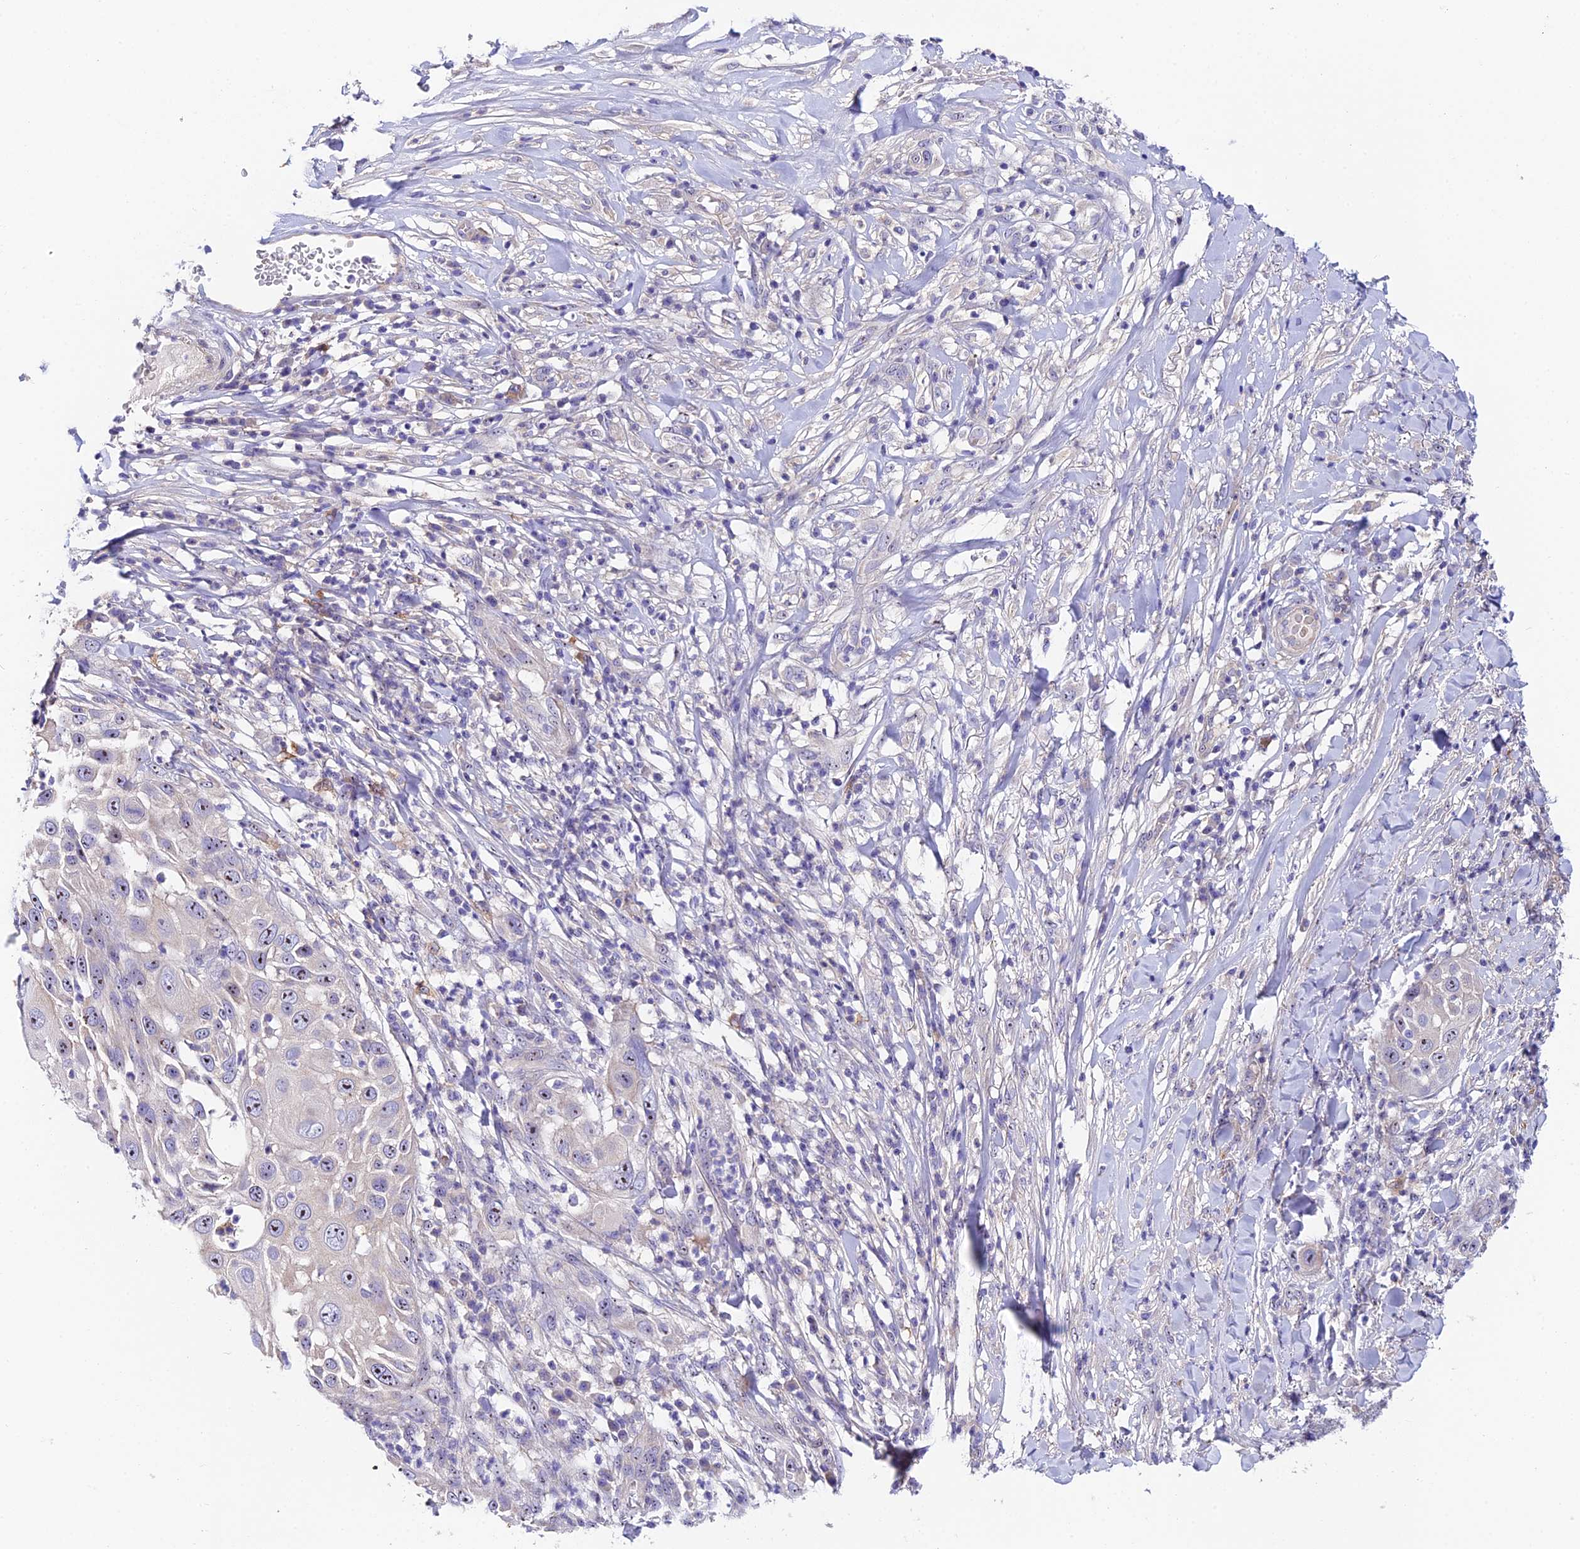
{"staining": {"intensity": "moderate", "quantity": "<25%", "location": "nuclear"}, "tissue": "skin cancer", "cell_type": "Tumor cells", "image_type": "cancer", "snomed": [{"axis": "morphology", "description": "Squamous cell carcinoma, NOS"}, {"axis": "topography", "description": "Skin"}], "caption": "Immunohistochemistry (IHC) of human skin cancer (squamous cell carcinoma) demonstrates low levels of moderate nuclear positivity in about <25% of tumor cells. (DAB = brown stain, brightfield microscopy at high magnification).", "gene": "DUSP29", "patient": {"sex": "female", "age": 44}}